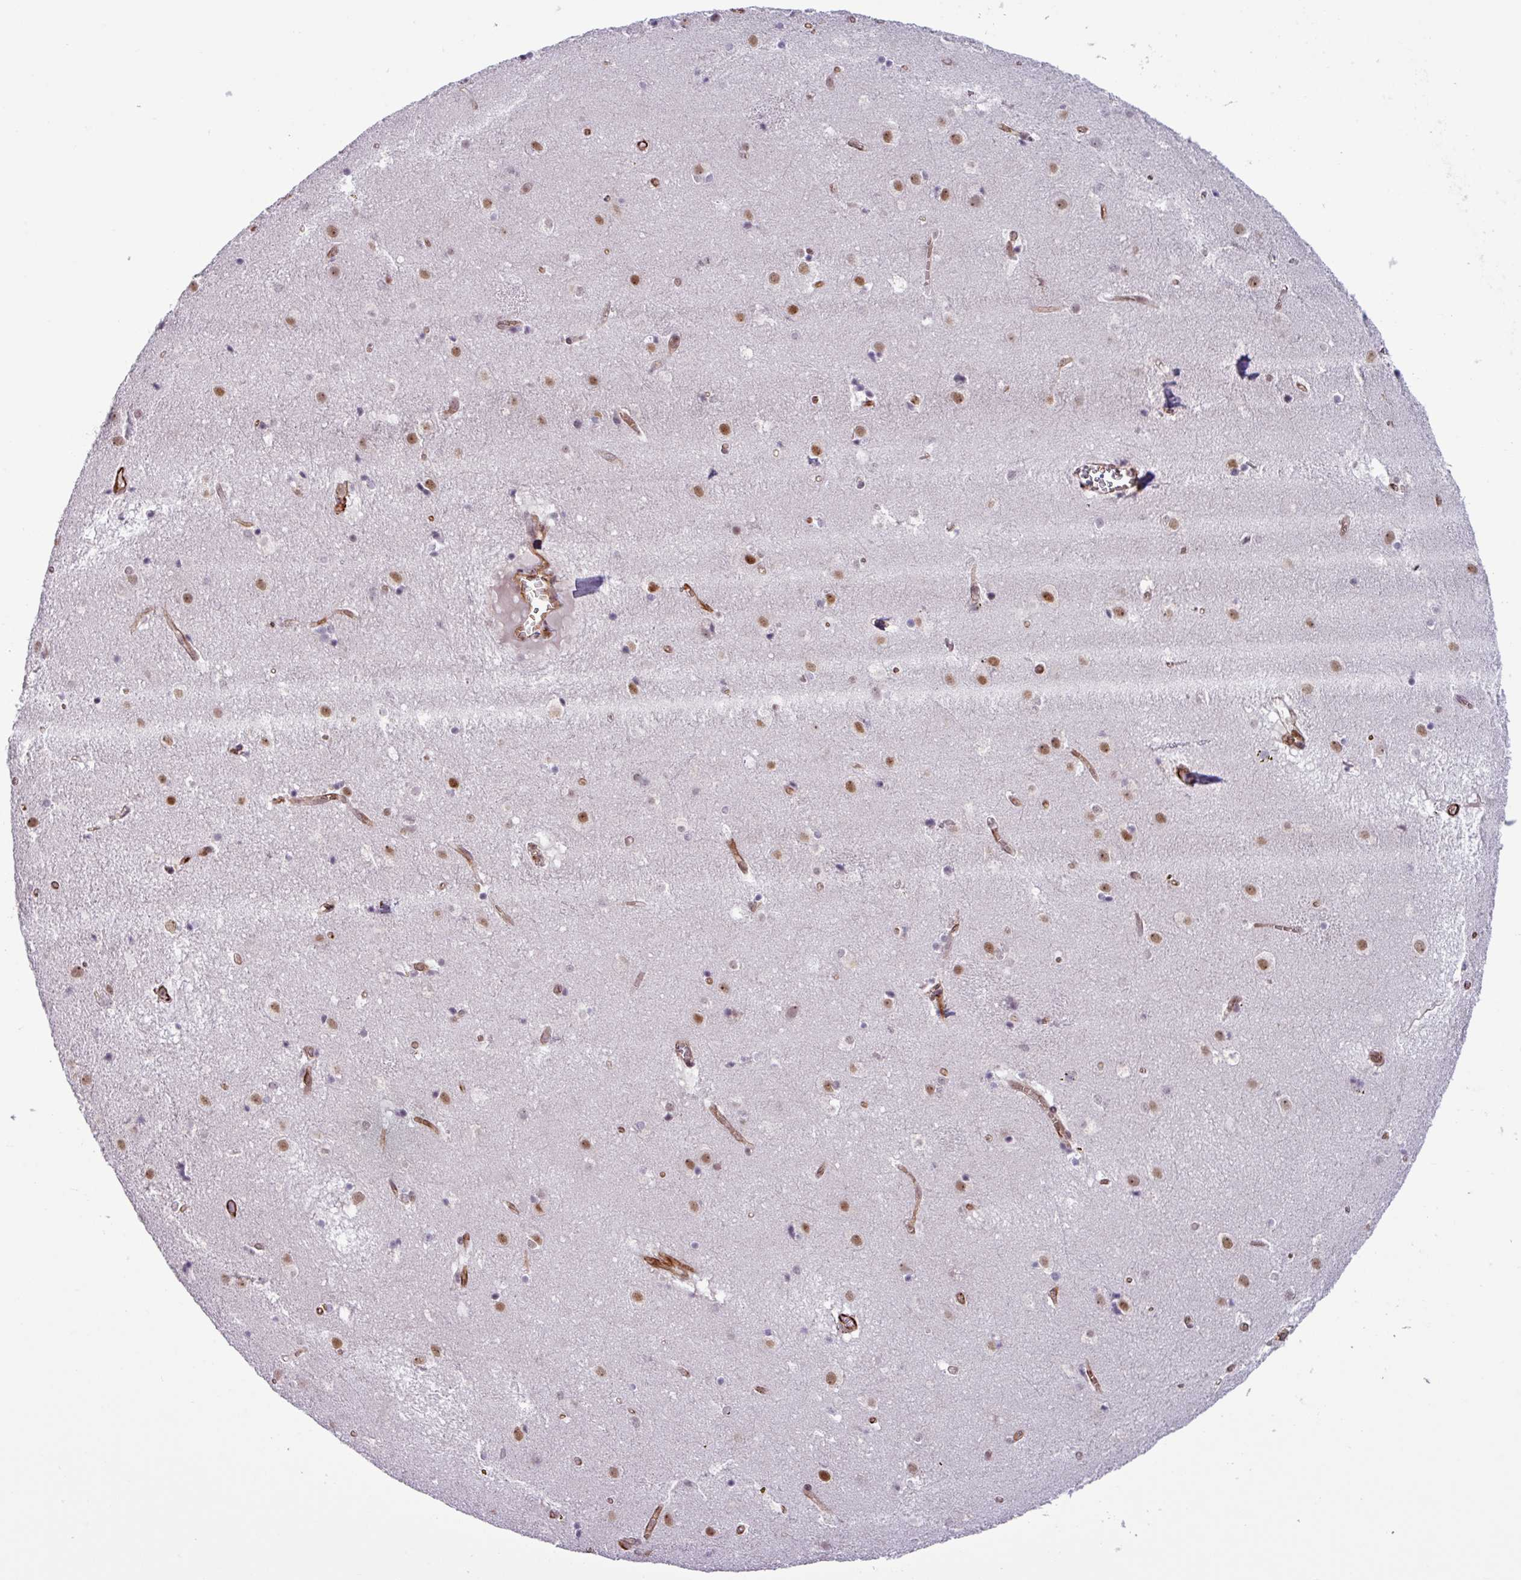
{"staining": {"intensity": "weak", "quantity": "<25%", "location": "nuclear"}, "tissue": "caudate", "cell_type": "Glial cells", "image_type": "normal", "snomed": [{"axis": "morphology", "description": "Normal tissue, NOS"}, {"axis": "topography", "description": "Lateral ventricle wall"}], "caption": "Immunohistochemistry (IHC) of unremarkable human caudate shows no expression in glial cells. Nuclei are stained in blue.", "gene": "CHD3", "patient": {"sex": "male", "age": 70}}